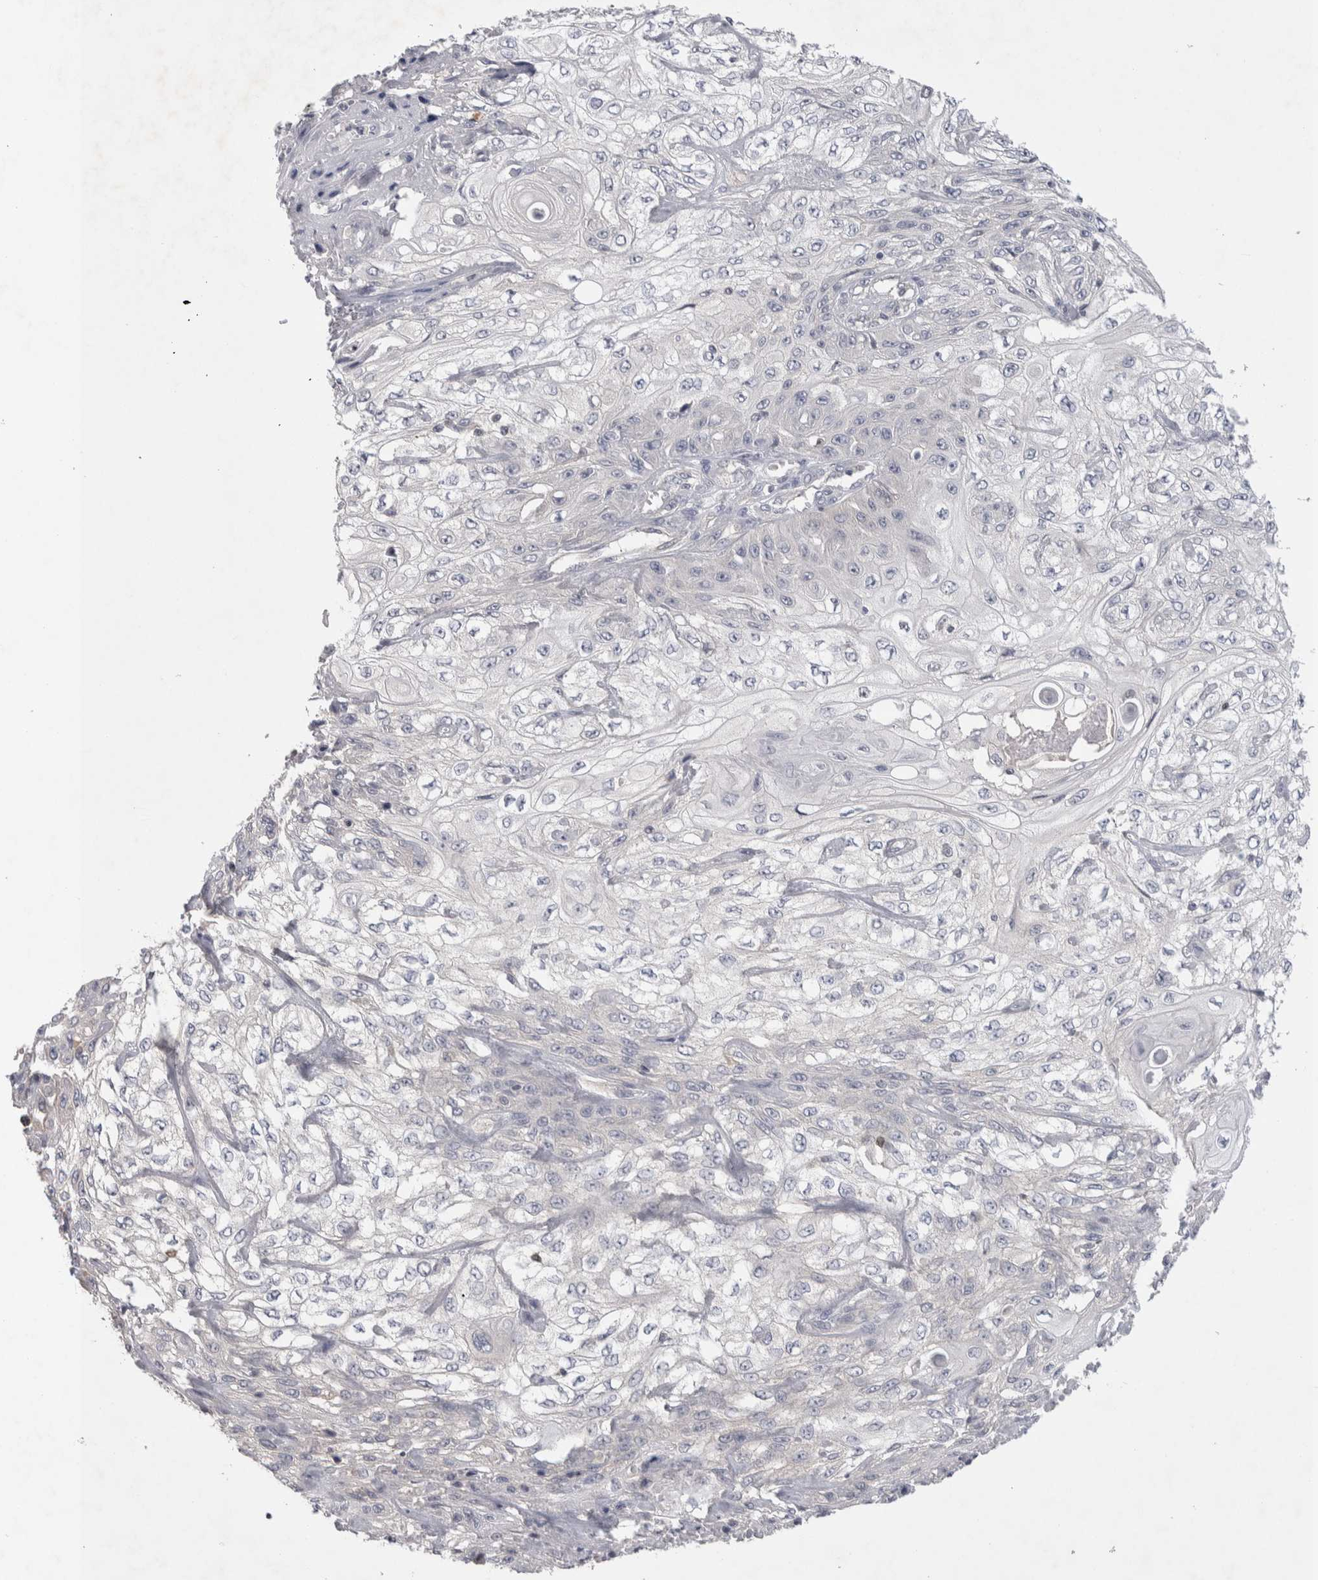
{"staining": {"intensity": "negative", "quantity": "none", "location": "none"}, "tissue": "skin cancer", "cell_type": "Tumor cells", "image_type": "cancer", "snomed": [{"axis": "morphology", "description": "Squamous cell carcinoma, NOS"}, {"axis": "morphology", "description": "Squamous cell carcinoma, metastatic, NOS"}, {"axis": "topography", "description": "Skin"}, {"axis": "topography", "description": "Lymph node"}], "caption": "This is an immunohistochemistry (IHC) photomicrograph of human squamous cell carcinoma (skin). There is no staining in tumor cells.", "gene": "NFKB2", "patient": {"sex": "male", "age": 75}}